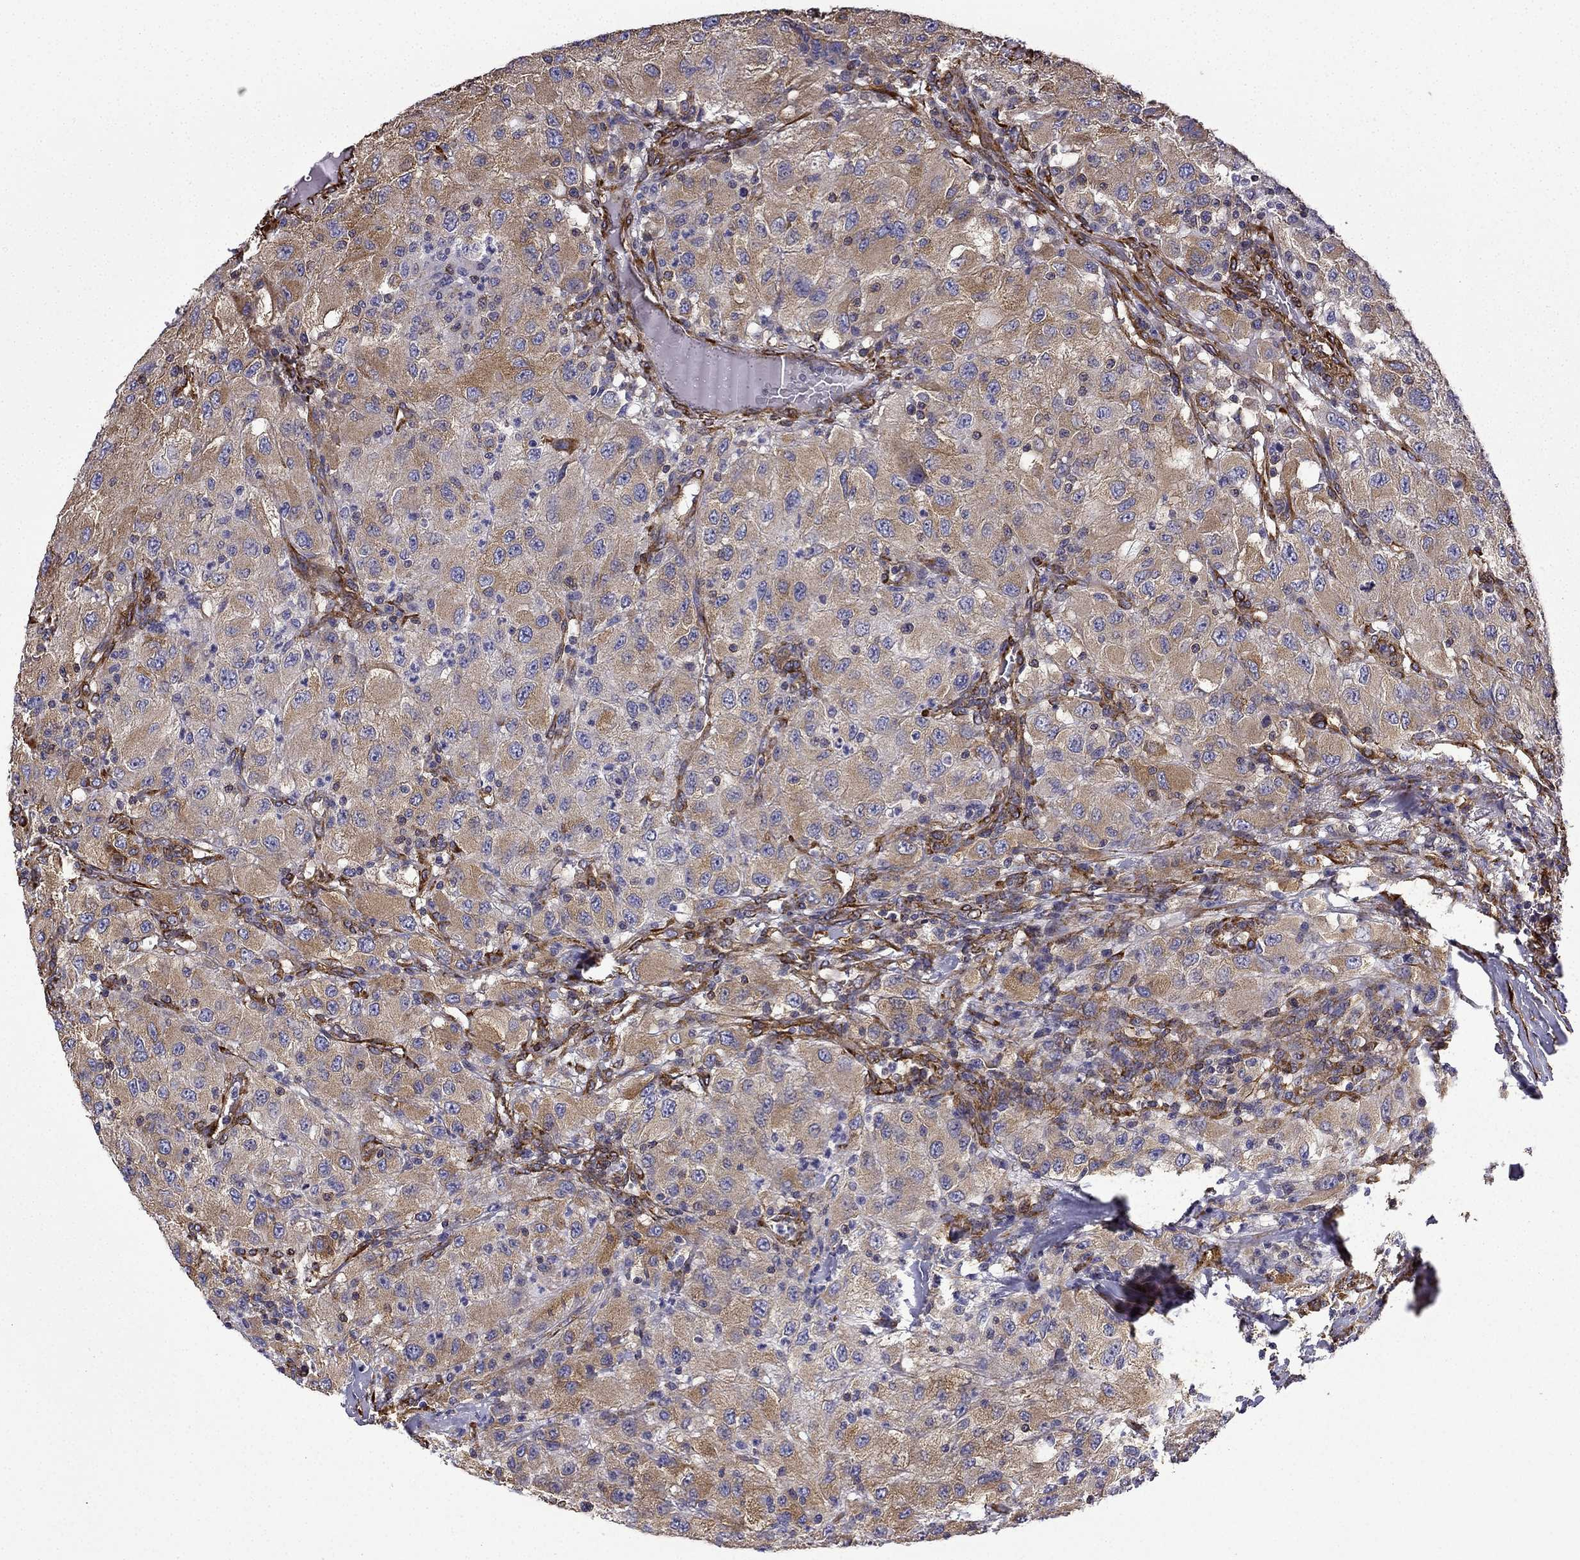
{"staining": {"intensity": "moderate", "quantity": ">75%", "location": "cytoplasmic/membranous"}, "tissue": "renal cancer", "cell_type": "Tumor cells", "image_type": "cancer", "snomed": [{"axis": "morphology", "description": "Adenocarcinoma, NOS"}, {"axis": "topography", "description": "Kidney"}], "caption": "IHC (DAB) staining of adenocarcinoma (renal) exhibits moderate cytoplasmic/membranous protein expression in about >75% of tumor cells.", "gene": "MAP4", "patient": {"sex": "female", "age": 67}}